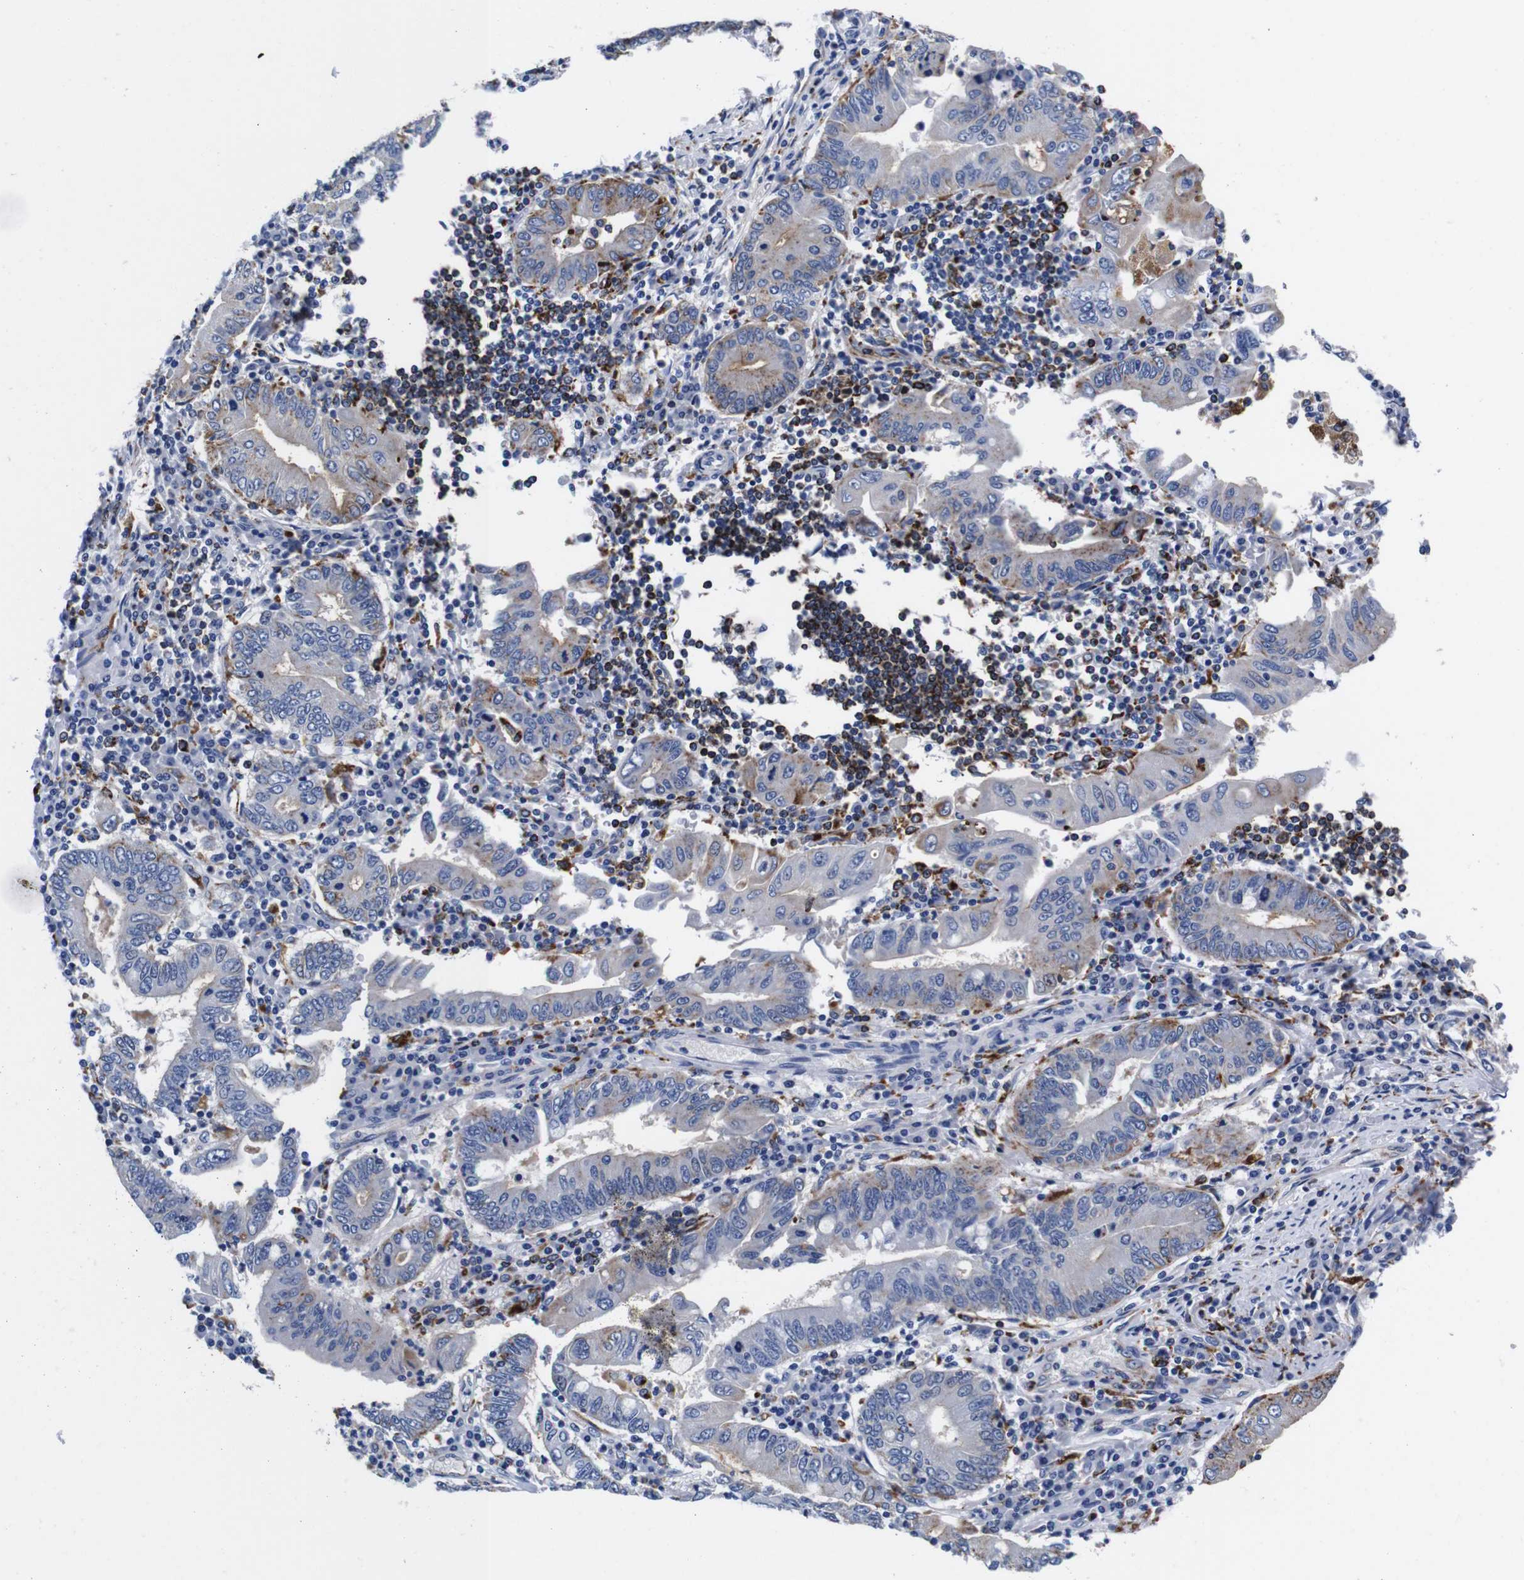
{"staining": {"intensity": "moderate", "quantity": "<25%", "location": "cytoplasmic/membranous"}, "tissue": "stomach cancer", "cell_type": "Tumor cells", "image_type": "cancer", "snomed": [{"axis": "morphology", "description": "Normal tissue, NOS"}, {"axis": "morphology", "description": "Adenocarcinoma, NOS"}, {"axis": "topography", "description": "Esophagus"}, {"axis": "topography", "description": "Stomach, upper"}, {"axis": "topography", "description": "Peripheral nerve tissue"}], "caption": "Protein expression analysis of human stomach adenocarcinoma reveals moderate cytoplasmic/membranous positivity in about <25% of tumor cells.", "gene": "HLA-DMB", "patient": {"sex": "male", "age": 62}}